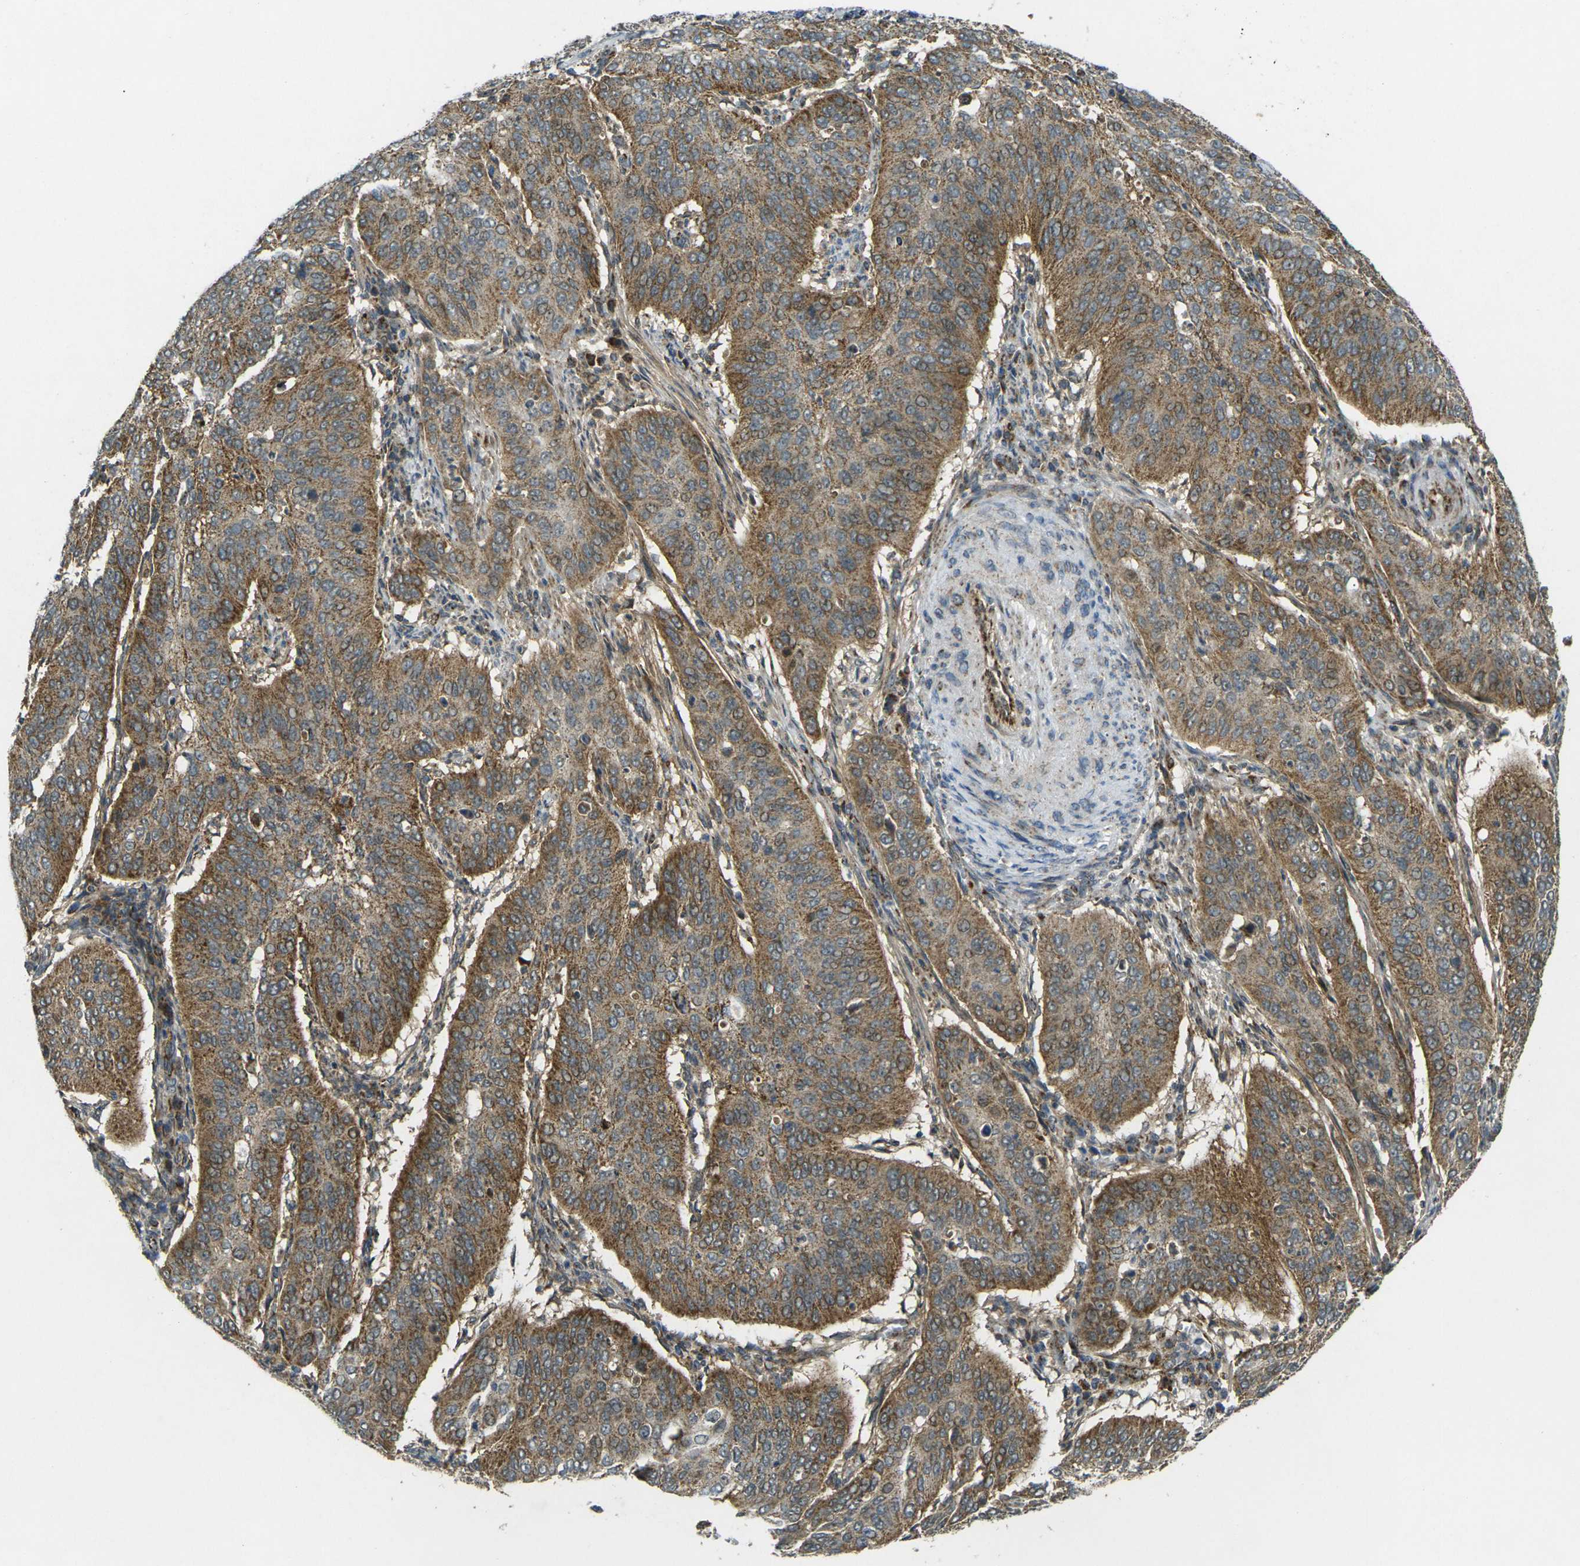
{"staining": {"intensity": "moderate", "quantity": ">75%", "location": "cytoplasmic/membranous"}, "tissue": "cervical cancer", "cell_type": "Tumor cells", "image_type": "cancer", "snomed": [{"axis": "morphology", "description": "Normal tissue, NOS"}, {"axis": "morphology", "description": "Squamous cell carcinoma, NOS"}, {"axis": "topography", "description": "Cervix"}], "caption": "High-power microscopy captured an IHC micrograph of cervical squamous cell carcinoma, revealing moderate cytoplasmic/membranous positivity in approximately >75% of tumor cells.", "gene": "IGF1R", "patient": {"sex": "female", "age": 39}}